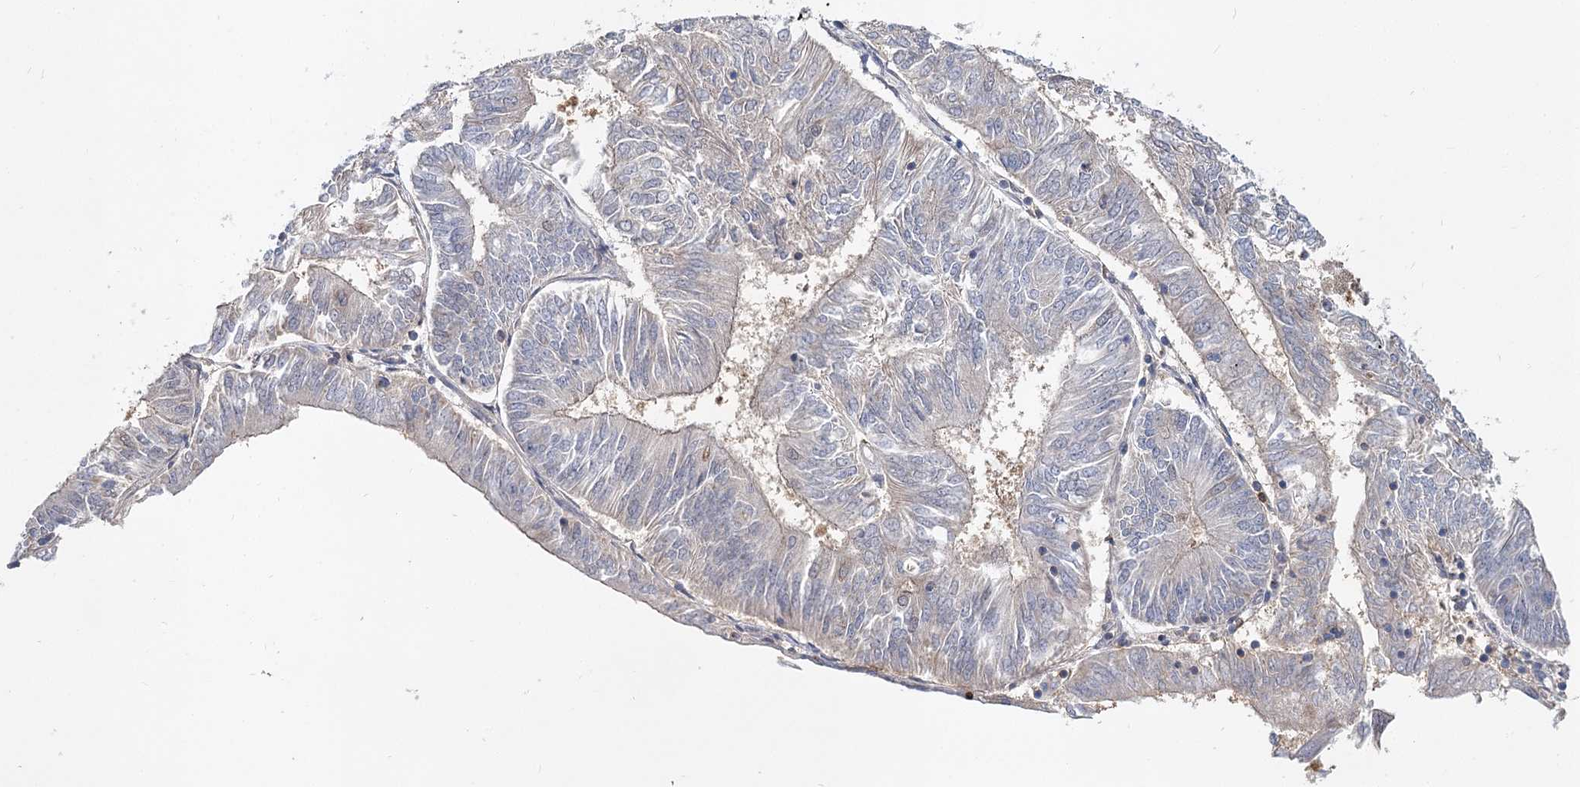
{"staining": {"intensity": "negative", "quantity": "none", "location": "none"}, "tissue": "endometrial cancer", "cell_type": "Tumor cells", "image_type": "cancer", "snomed": [{"axis": "morphology", "description": "Adenocarcinoma, NOS"}, {"axis": "topography", "description": "Endometrium"}], "caption": "DAB (3,3'-diaminobenzidine) immunohistochemical staining of human endometrial adenocarcinoma reveals no significant staining in tumor cells. Nuclei are stained in blue.", "gene": "UGP2", "patient": {"sex": "female", "age": 58}}